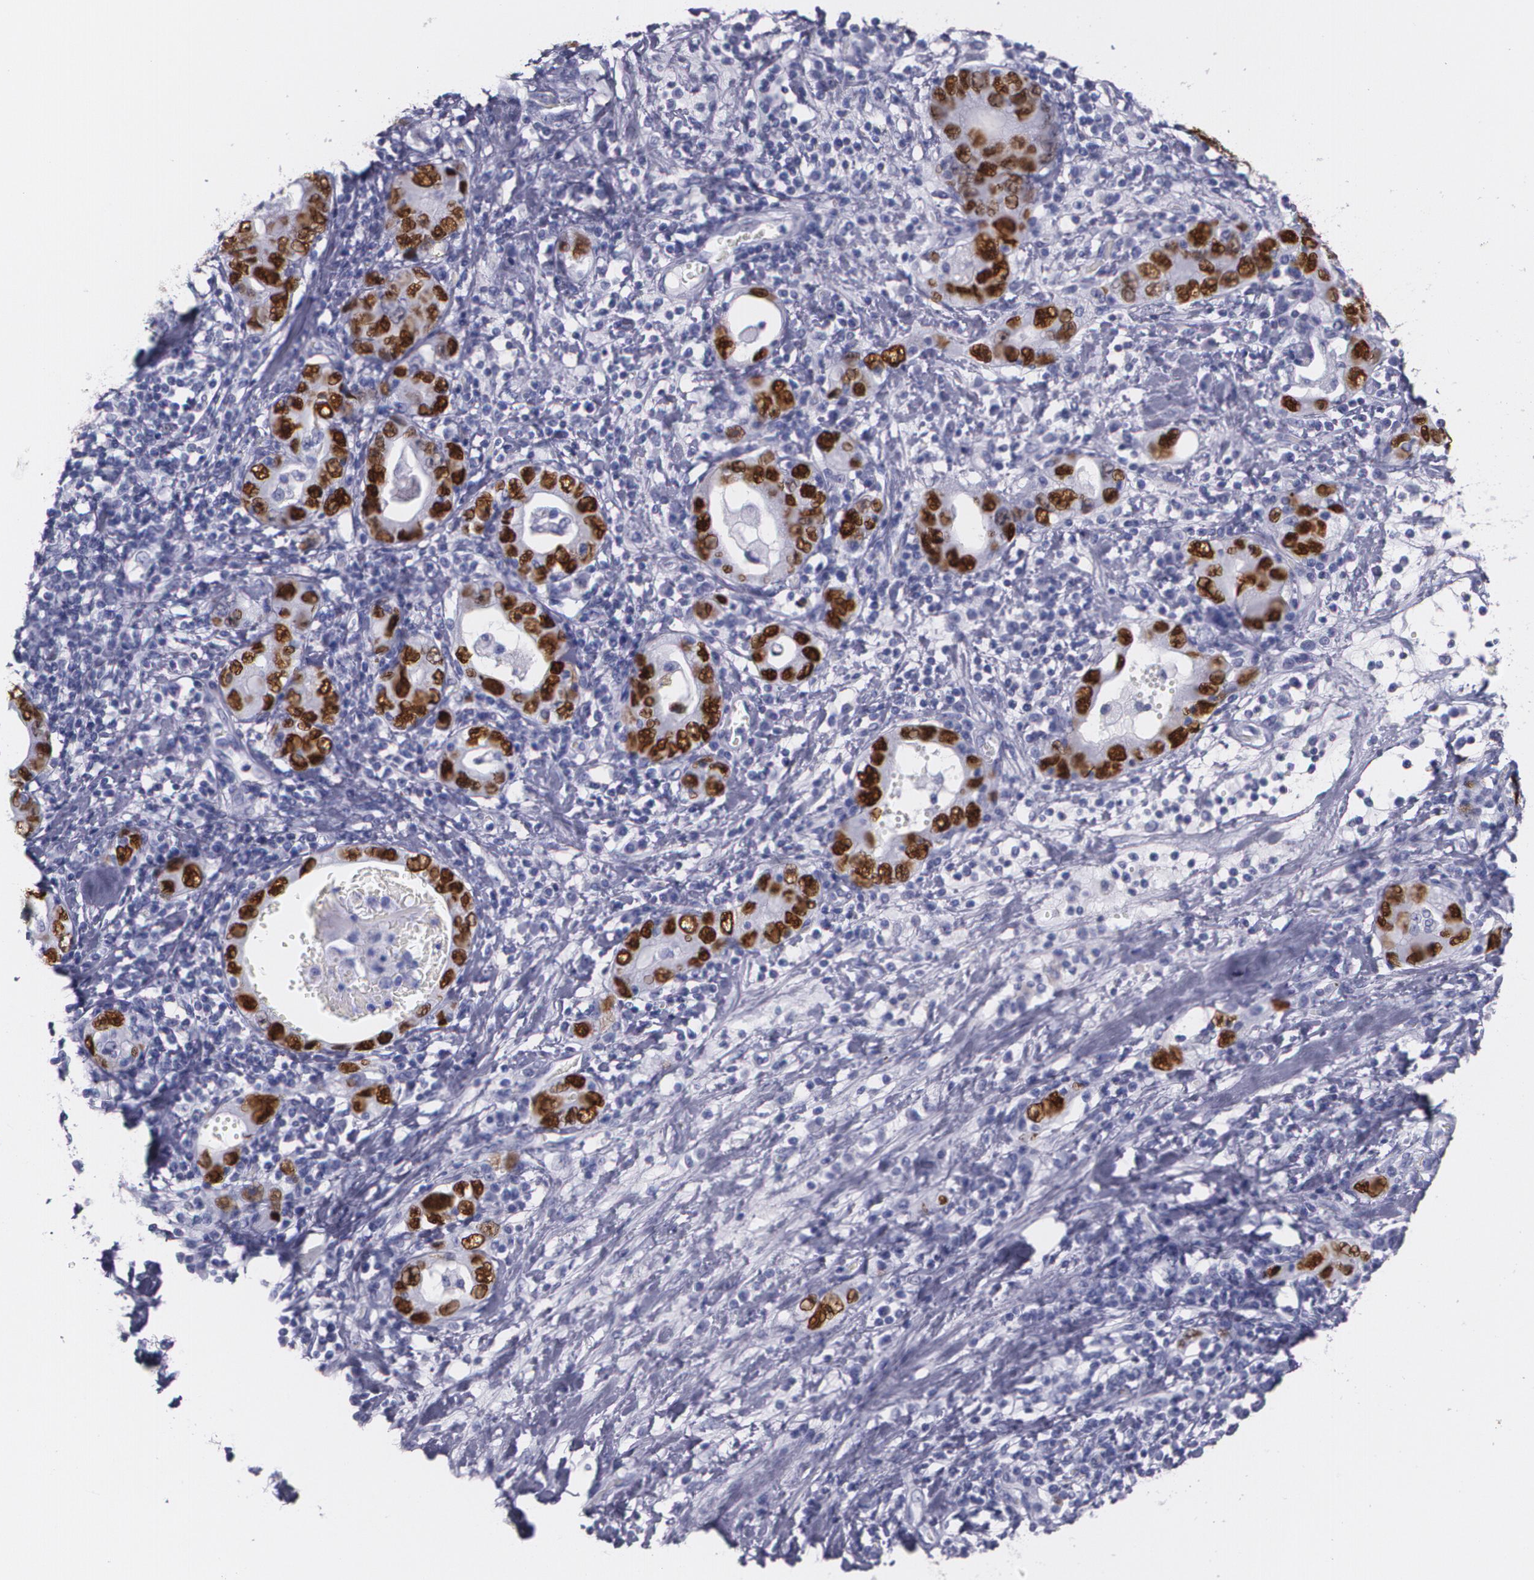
{"staining": {"intensity": "strong", "quantity": ">75%", "location": "nuclear"}, "tissue": "stomach cancer", "cell_type": "Tumor cells", "image_type": "cancer", "snomed": [{"axis": "morphology", "description": "Adenocarcinoma, NOS"}, {"axis": "topography", "description": "Stomach, lower"}], "caption": "This photomicrograph demonstrates immunohistochemistry (IHC) staining of human adenocarcinoma (stomach), with high strong nuclear positivity in about >75% of tumor cells.", "gene": "TP53", "patient": {"sex": "female", "age": 93}}